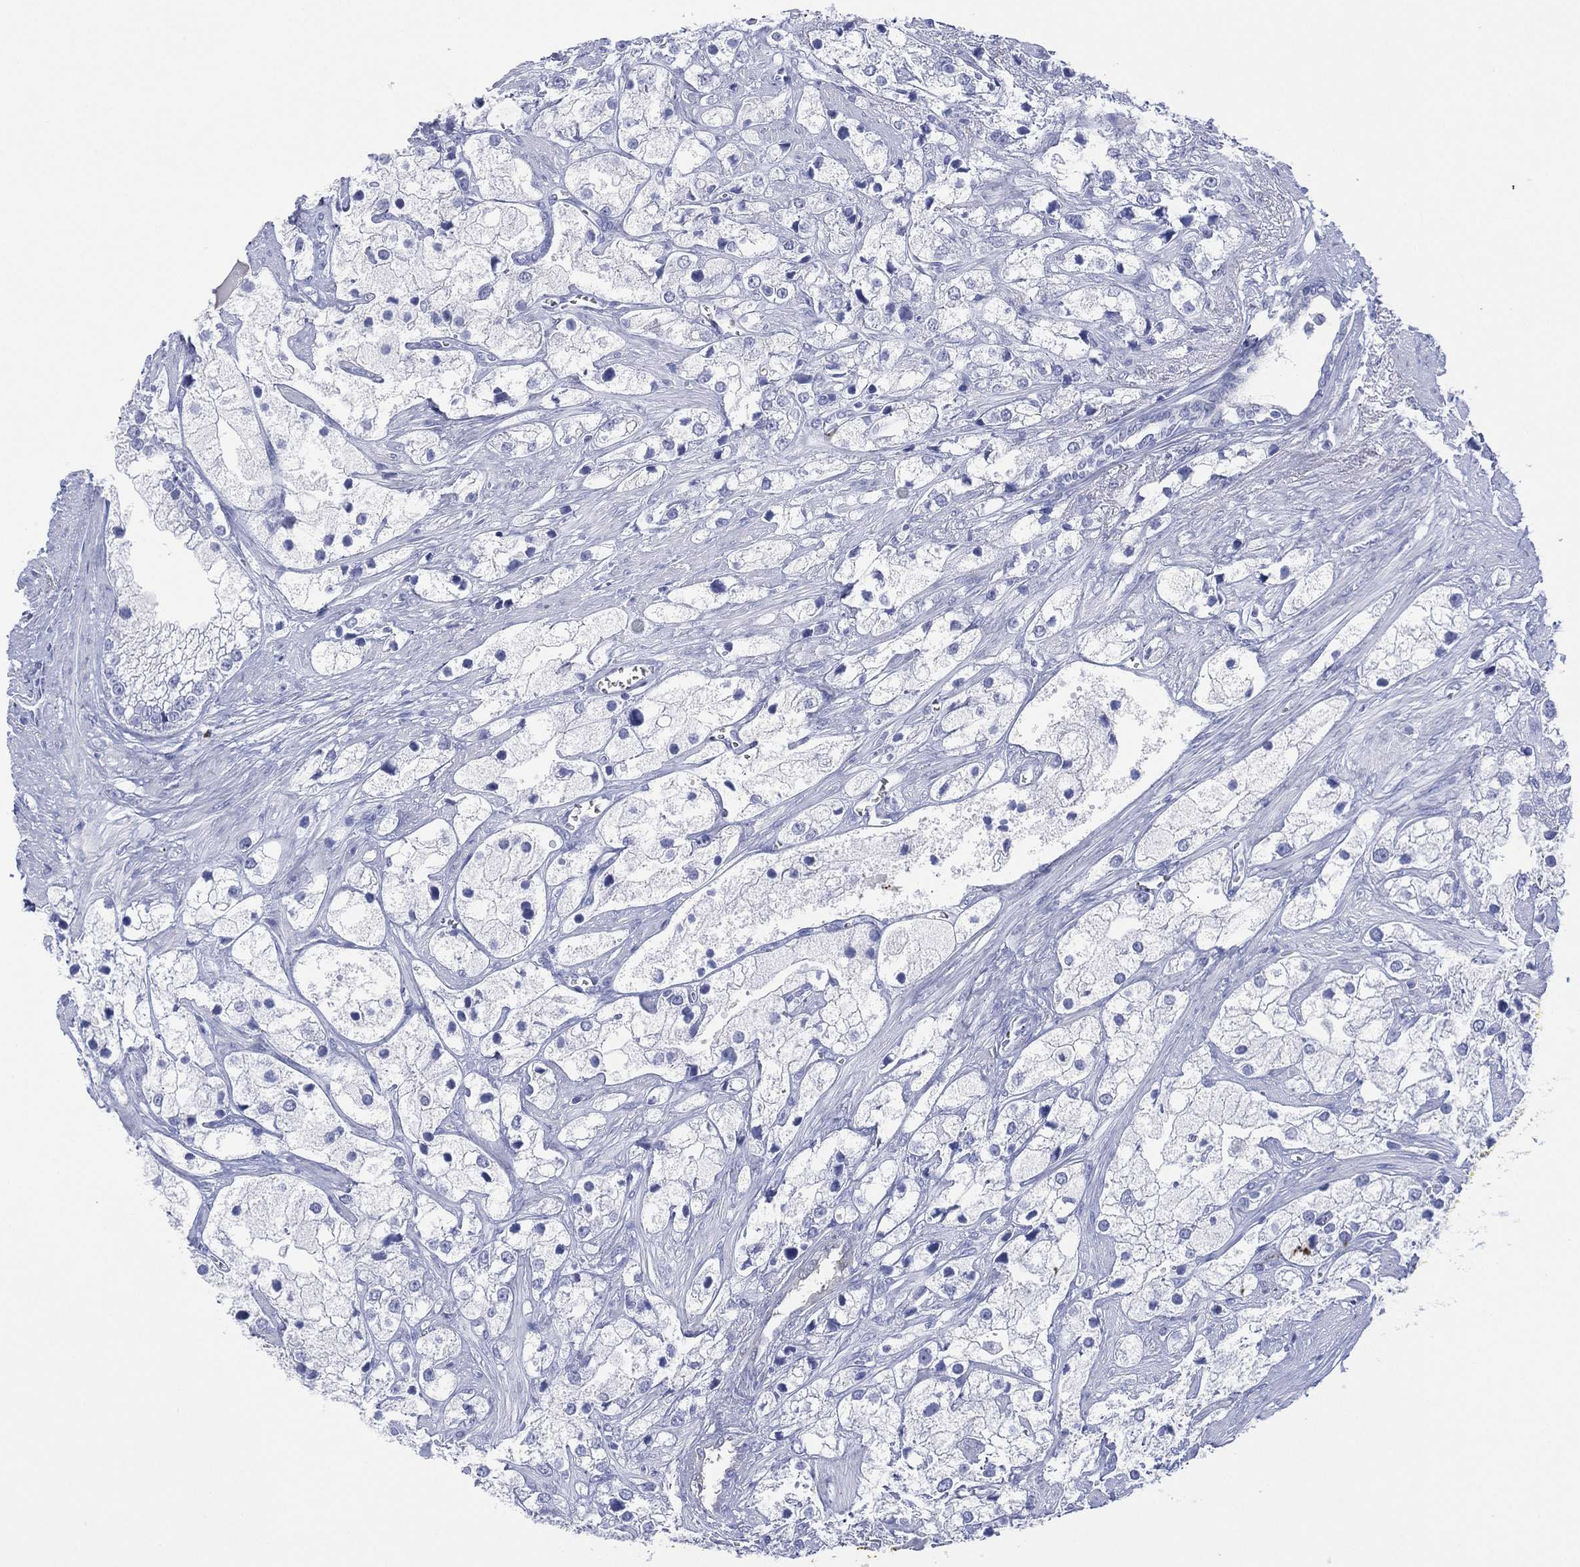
{"staining": {"intensity": "negative", "quantity": "none", "location": "none"}, "tissue": "prostate cancer", "cell_type": "Tumor cells", "image_type": "cancer", "snomed": [{"axis": "morphology", "description": "Adenocarcinoma, NOS"}, {"axis": "topography", "description": "Prostate and seminal vesicle, NOS"}, {"axis": "topography", "description": "Prostate"}], "caption": "Human prostate cancer stained for a protein using IHC shows no positivity in tumor cells.", "gene": "DSG1", "patient": {"sex": "male", "age": 79}}